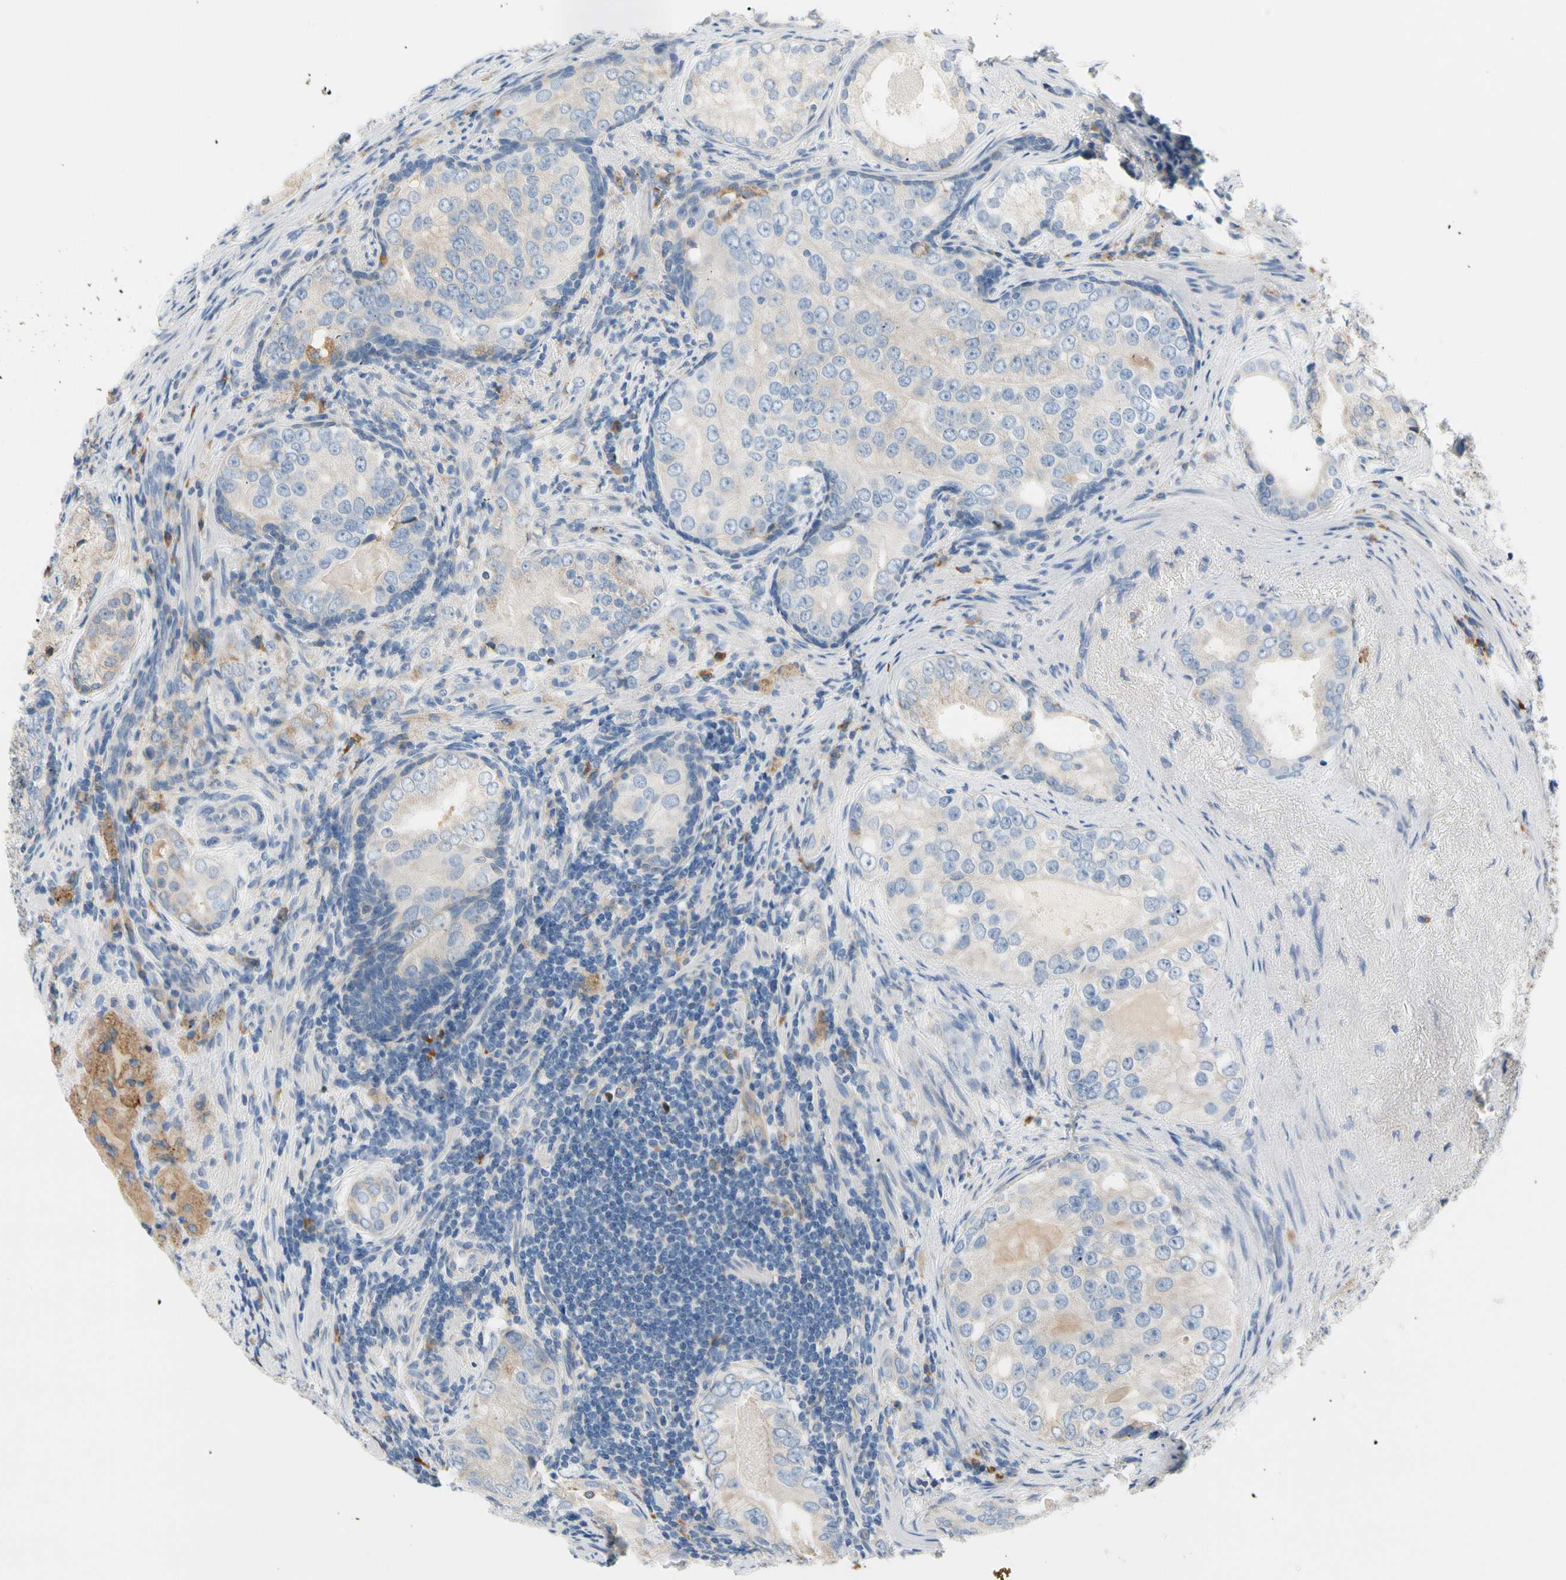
{"staining": {"intensity": "weak", "quantity": "25%-75%", "location": "cytoplasmic/membranous"}, "tissue": "prostate cancer", "cell_type": "Tumor cells", "image_type": "cancer", "snomed": [{"axis": "morphology", "description": "Adenocarcinoma, High grade"}, {"axis": "topography", "description": "Prostate"}], "caption": "About 25%-75% of tumor cells in high-grade adenocarcinoma (prostate) demonstrate weak cytoplasmic/membranous protein expression as visualized by brown immunohistochemical staining.", "gene": "STXBP1", "patient": {"sex": "male", "age": 66}}